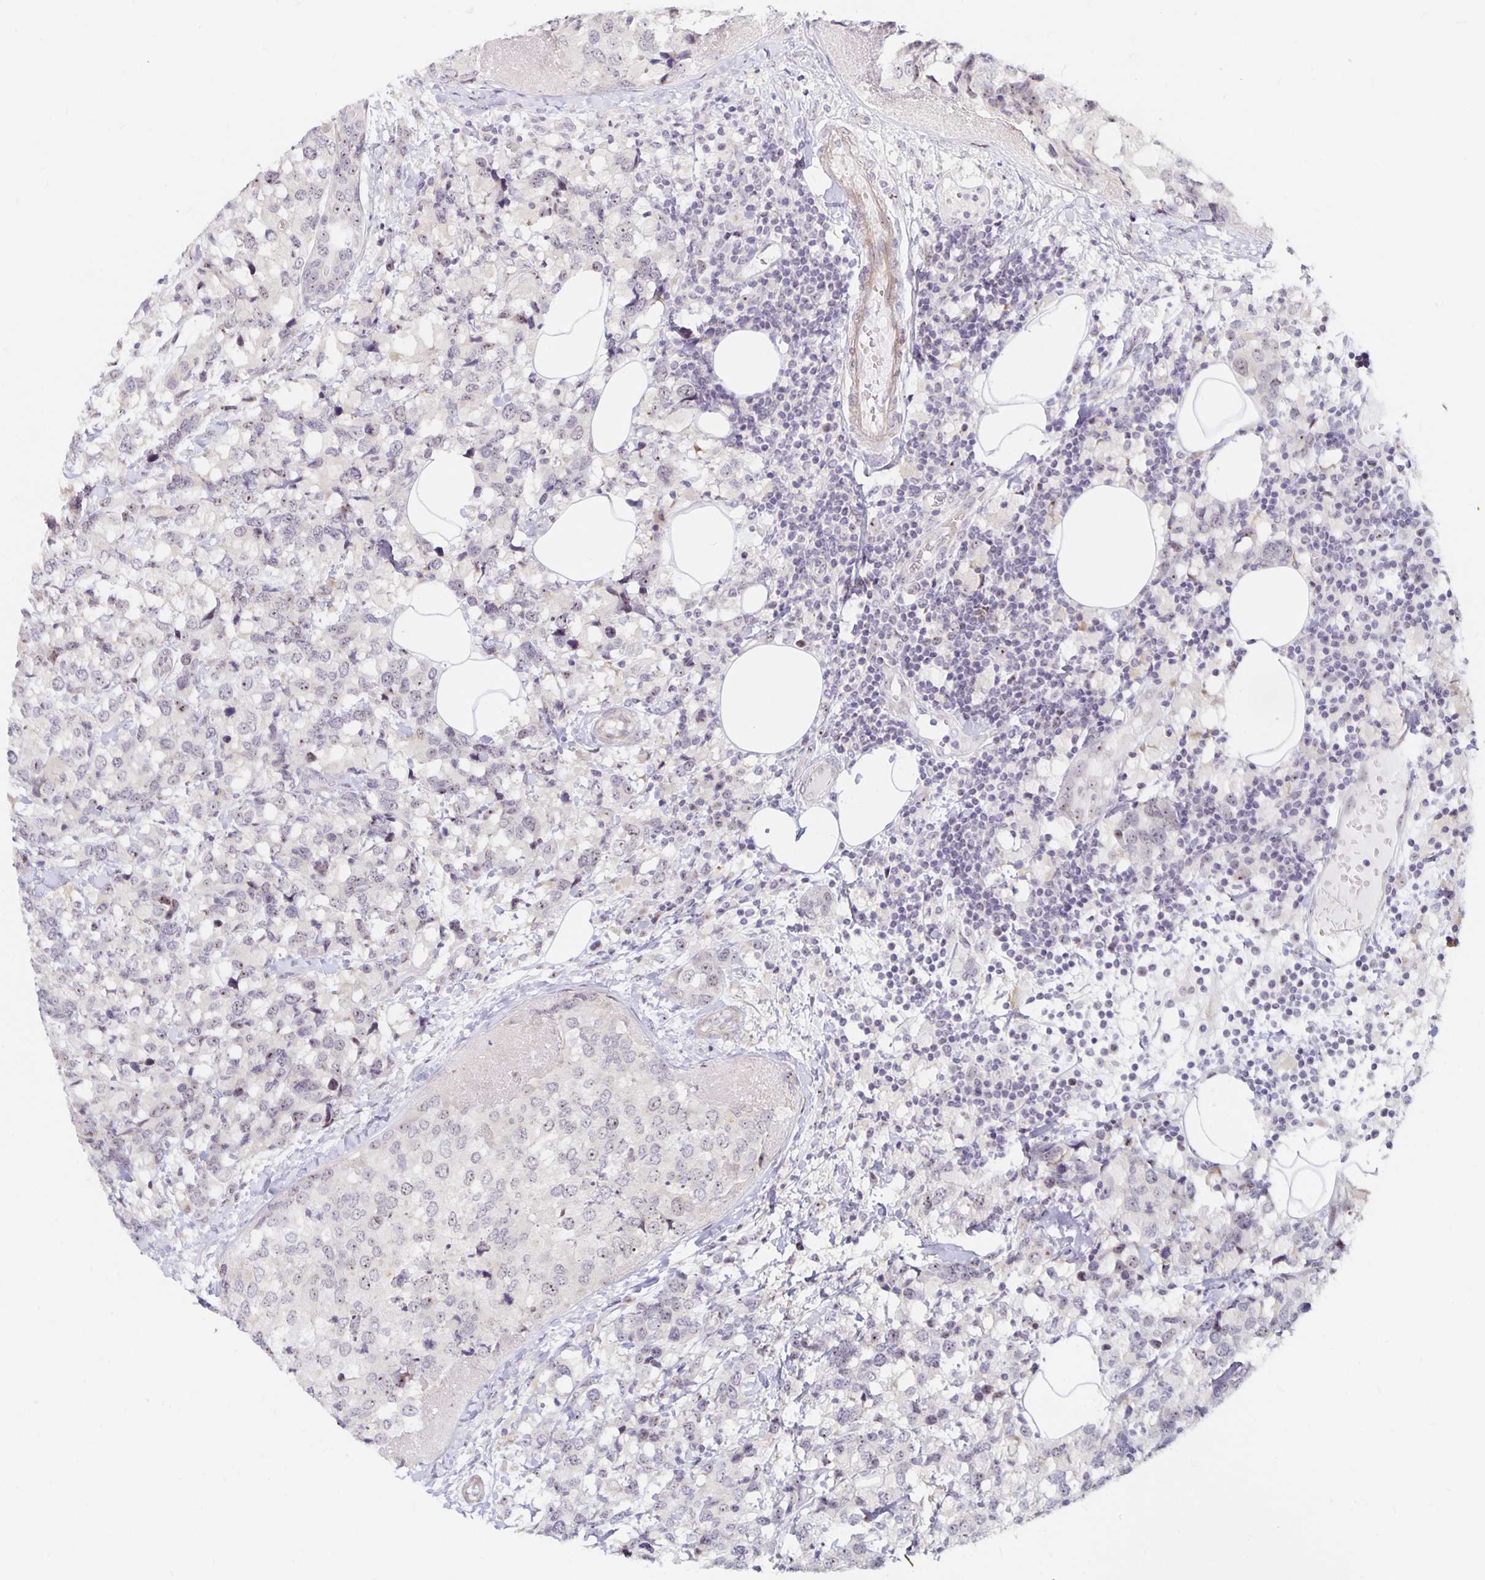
{"staining": {"intensity": "weak", "quantity": "<25%", "location": "nuclear"}, "tissue": "breast cancer", "cell_type": "Tumor cells", "image_type": "cancer", "snomed": [{"axis": "morphology", "description": "Lobular carcinoma"}, {"axis": "topography", "description": "Breast"}], "caption": "A photomicrograph of human breast lobular carcinoma is negative for staining in tumor cells.", "gene": "NUP85", "patient": {"sex": "female", "age": 59}}